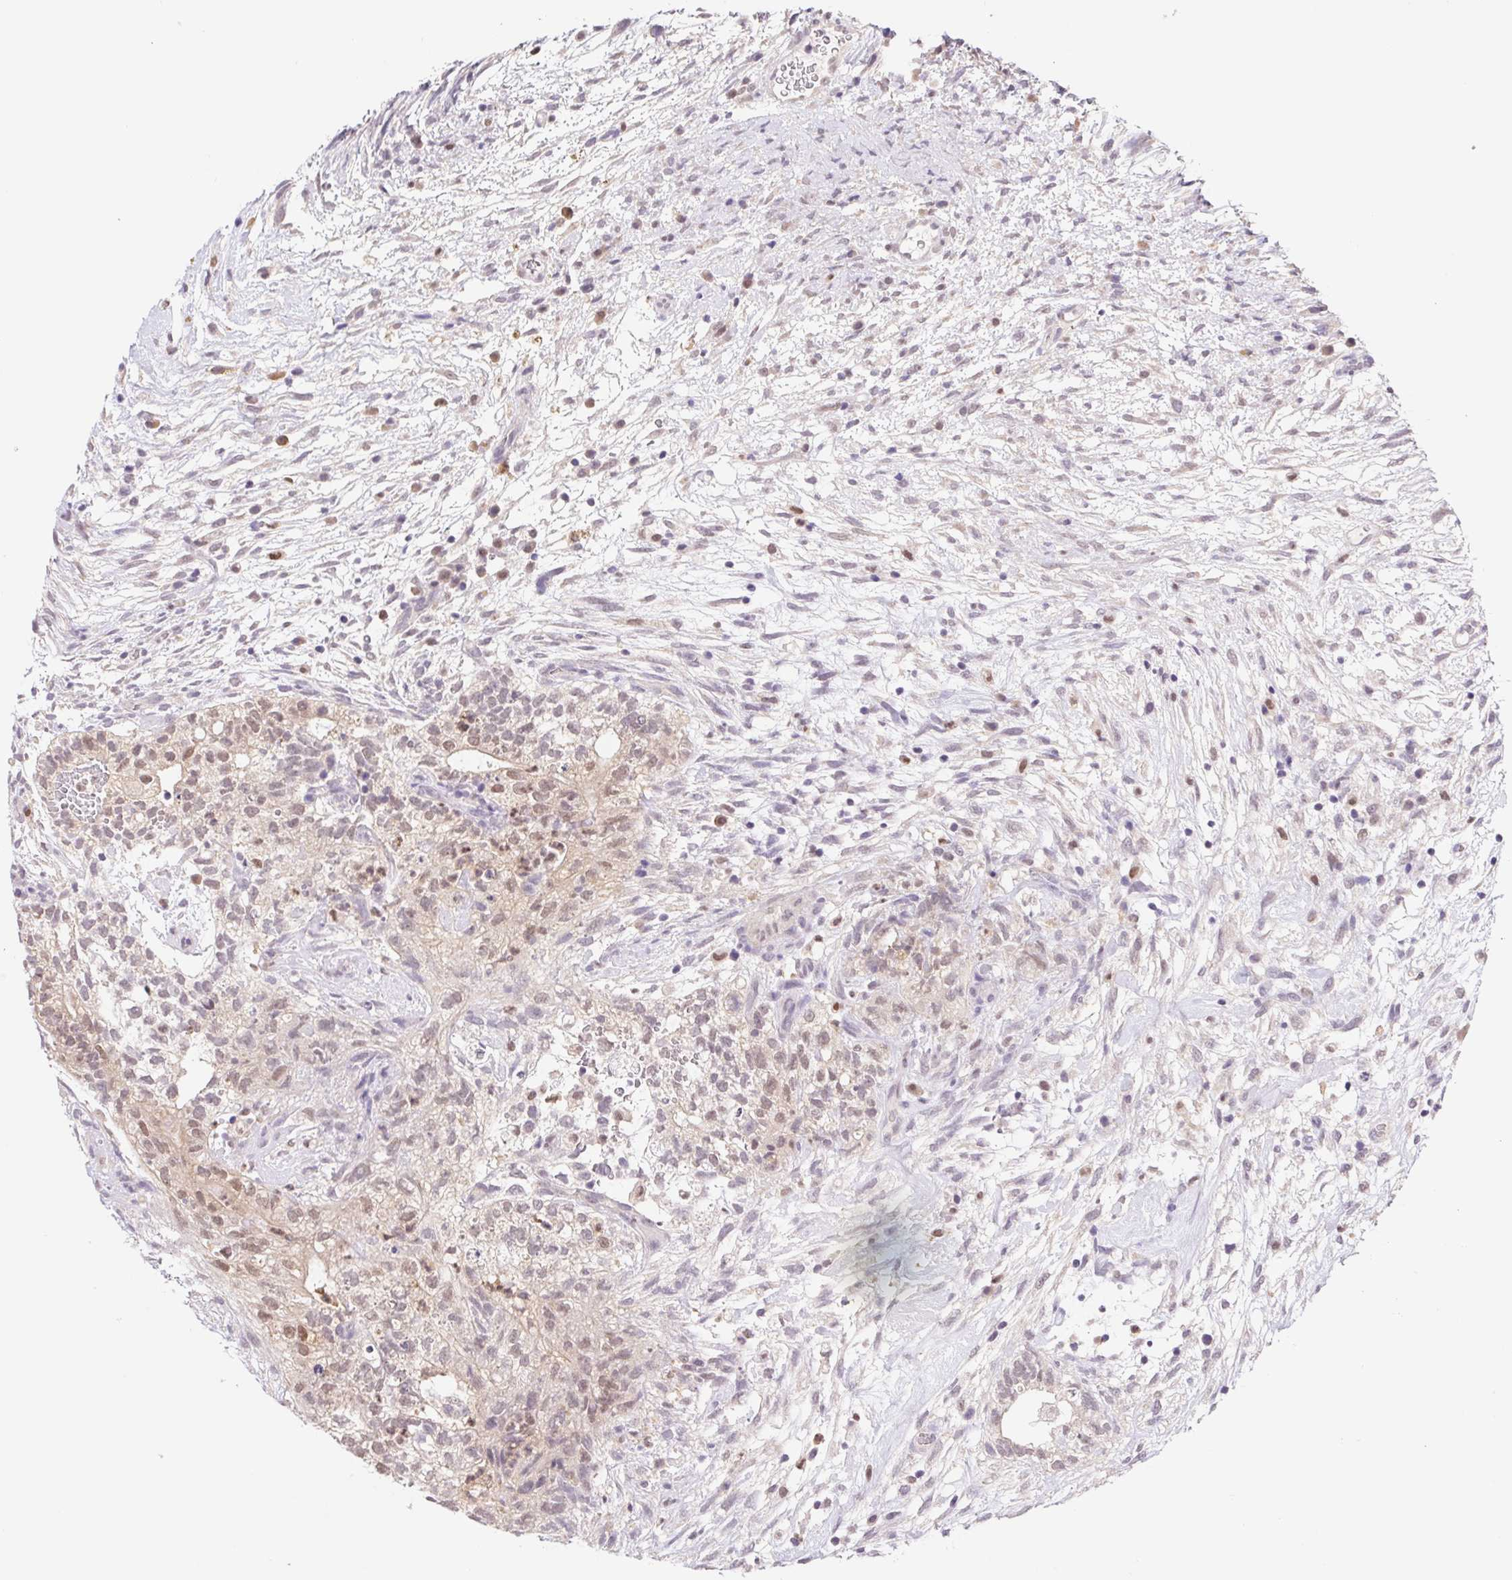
{"staining": {"intensity": "weak", "quantity": ">75%", "location": "nuclear"}, "tissue": "testis cancer", "cell_type": "Tumor cells", "image_type": "cancer", "snomed": [{"axis": "morphology", "description": "Carcinoma, Embryonal, NOS"}, {"axis": "topography", "description": "Testis"}], "caption": "Immunohistochemistry histopathology image of human testis cancer stained for a protein (brown), which displays low levels of weak nuclear positivity in approximately >75% of tumor cells.", "gene": "L3MBTL4", "patient": {"sex": "male", "age": 32}}